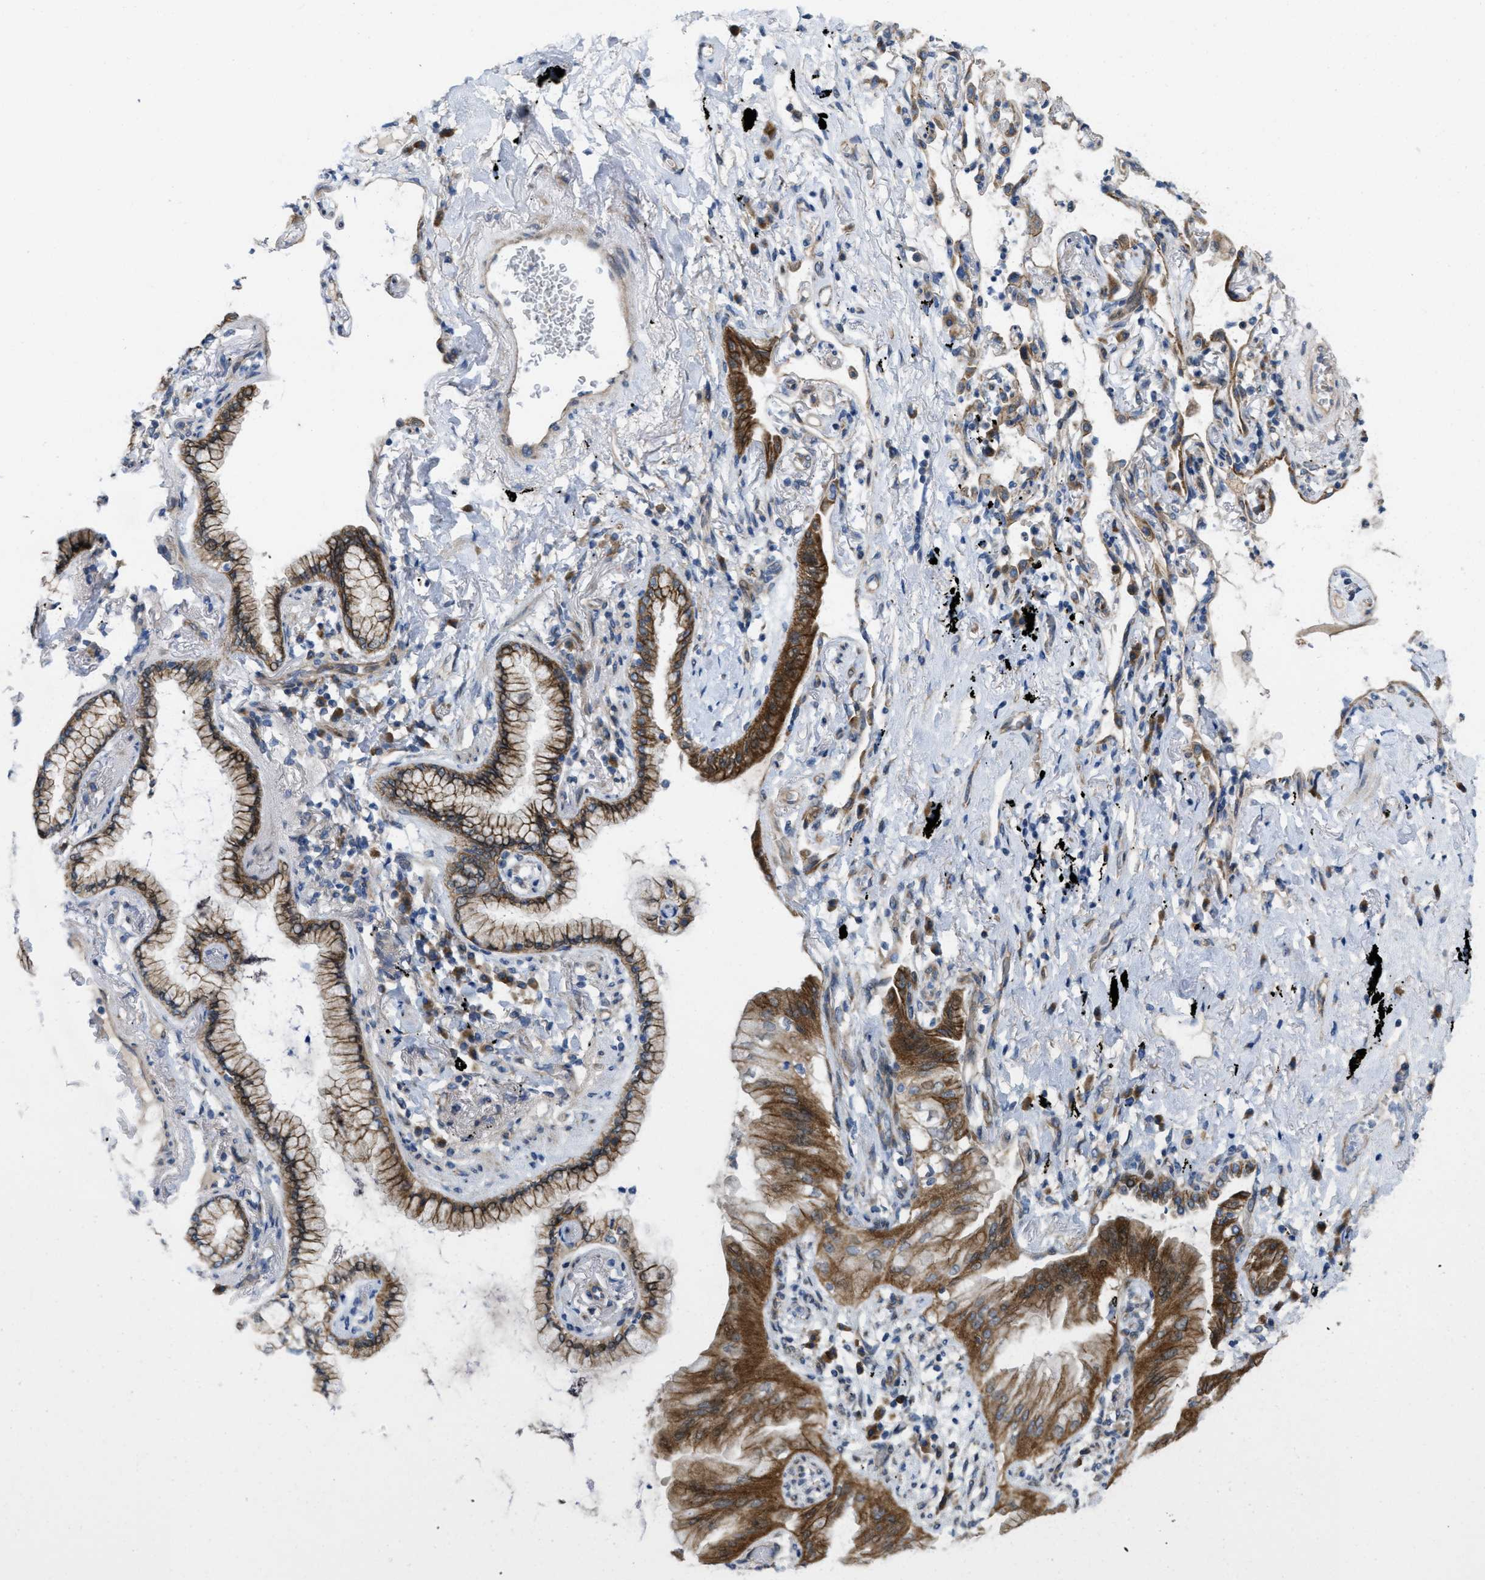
{"staining": {"intensity": "strong", "quantity": ">75%", "location": "cytoplasmic/membranous"}, "tissue": "lung cancer", "cell_type": "Tumor cells", "image_type": "cancer", "snomed": [{"axis": "morphology", "description": "Normal tissue, NOS"}, {"axis": "morphology", "description": "Adenocarcinoma, NOS"}, {"axis": "topography", "description": "Bronchus"}, {"axis": "topography", "description": "Lung"}], "caption": "This image demonstrates lung cancer stained with IHC to label a protein in brown. The cytoplasmic/membranous of tumor cells show strong positivity for the protein. Nuclei are counter-stained blue.", "gene": "CDPF1", "patient": {"sex": "female", "age": 70}}